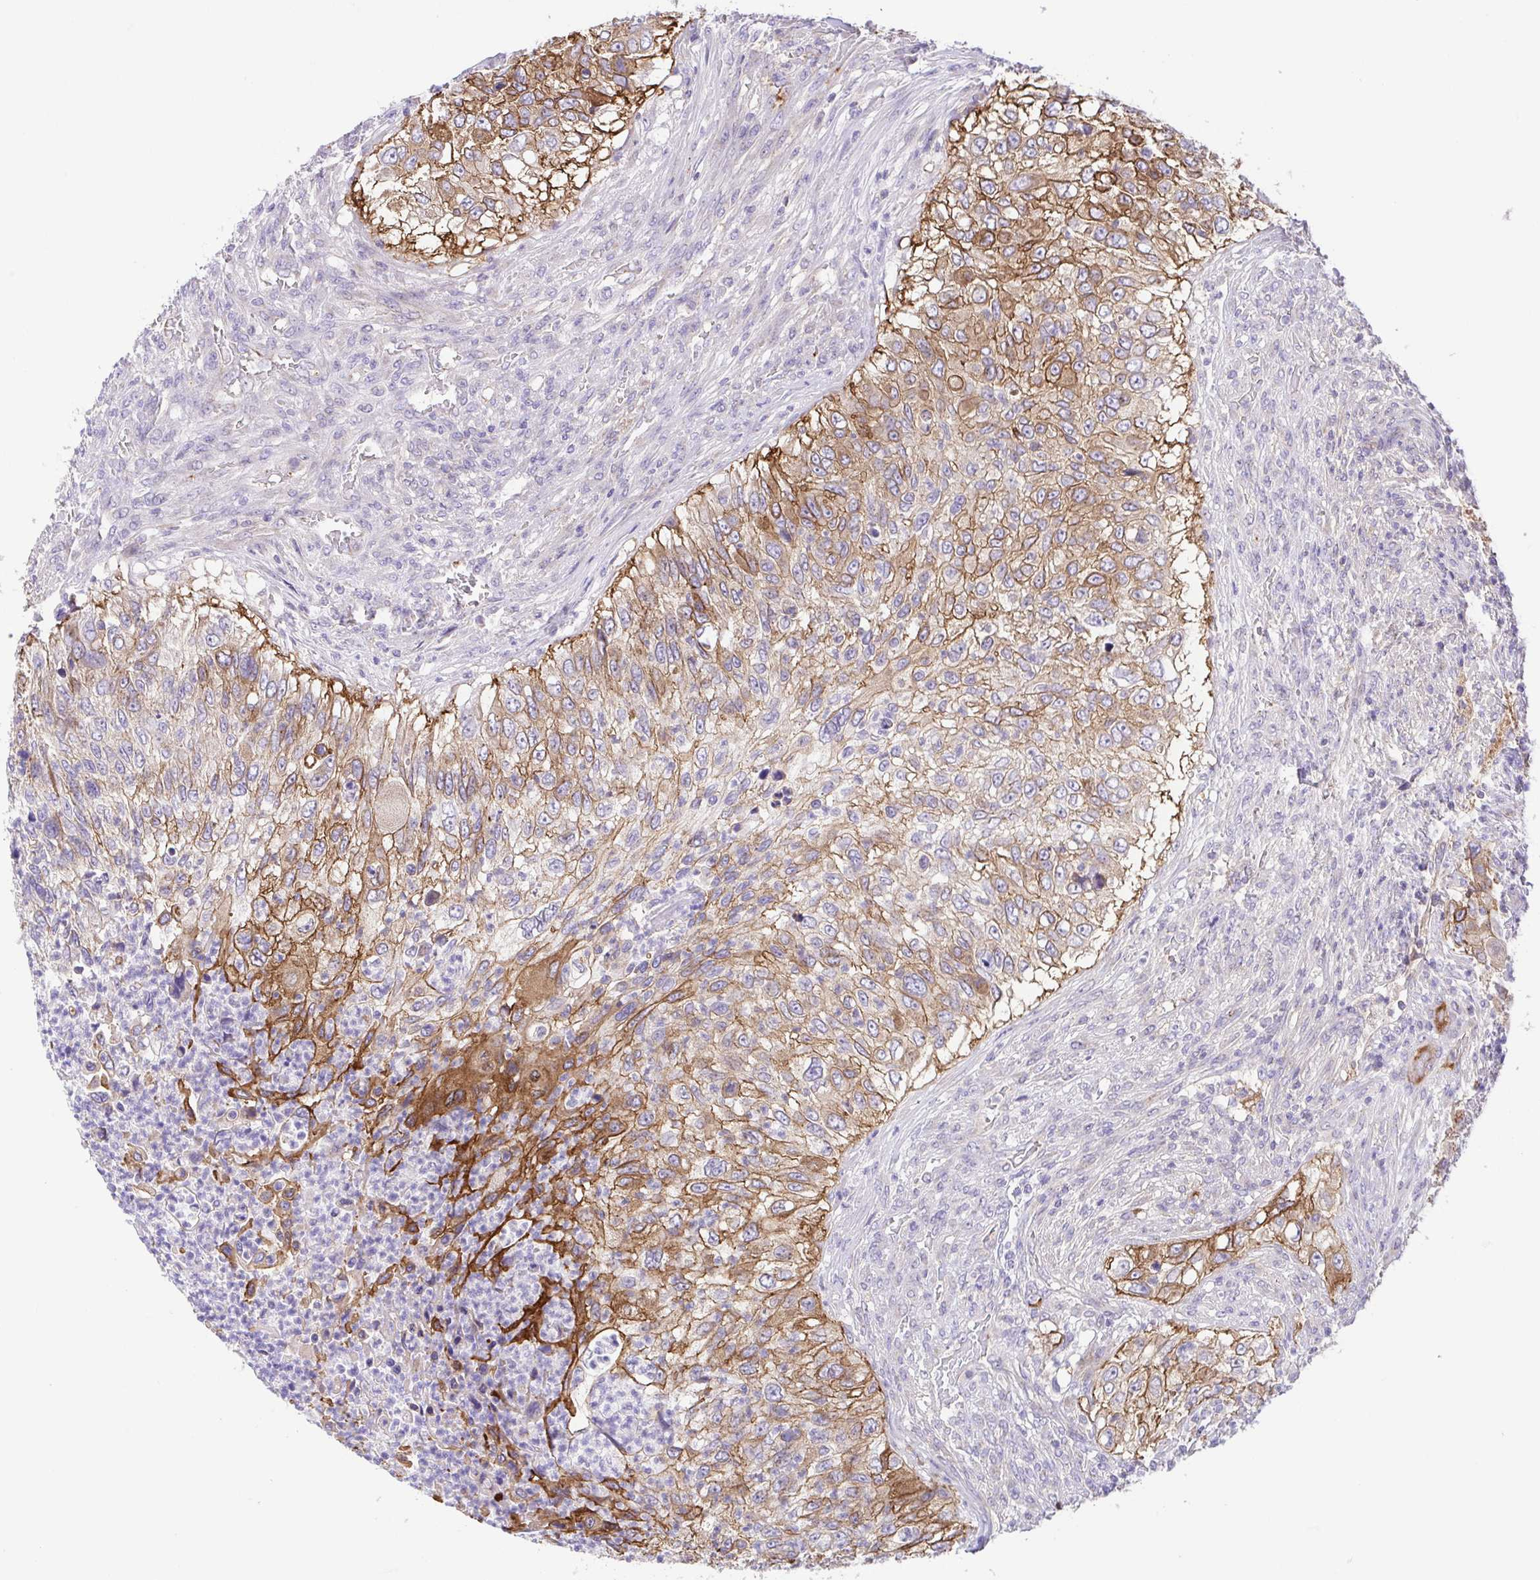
{"staining": {"intensity": "moderate", "quantity": ">75%", "location": "cytoplasmic/membranous"}, "tissue": "urothelial cancer", "cell_type": "Tumor cells", "image_type": "cancer", "snomed": [{"axis": "morphology", "description": "Urothelial carcinoma, High grade"}, {"axis": "topography", "description": "Urinary bladder"}], "caption": "Brown immunohistochemical staining in urothelial carcinoma (high-grade) displays moderate cytoplasmic/membranous staining in approximately >75% of tumor cells.", "gene": "SLC13A1", "patient": {"sex": "female", "age": 60}}